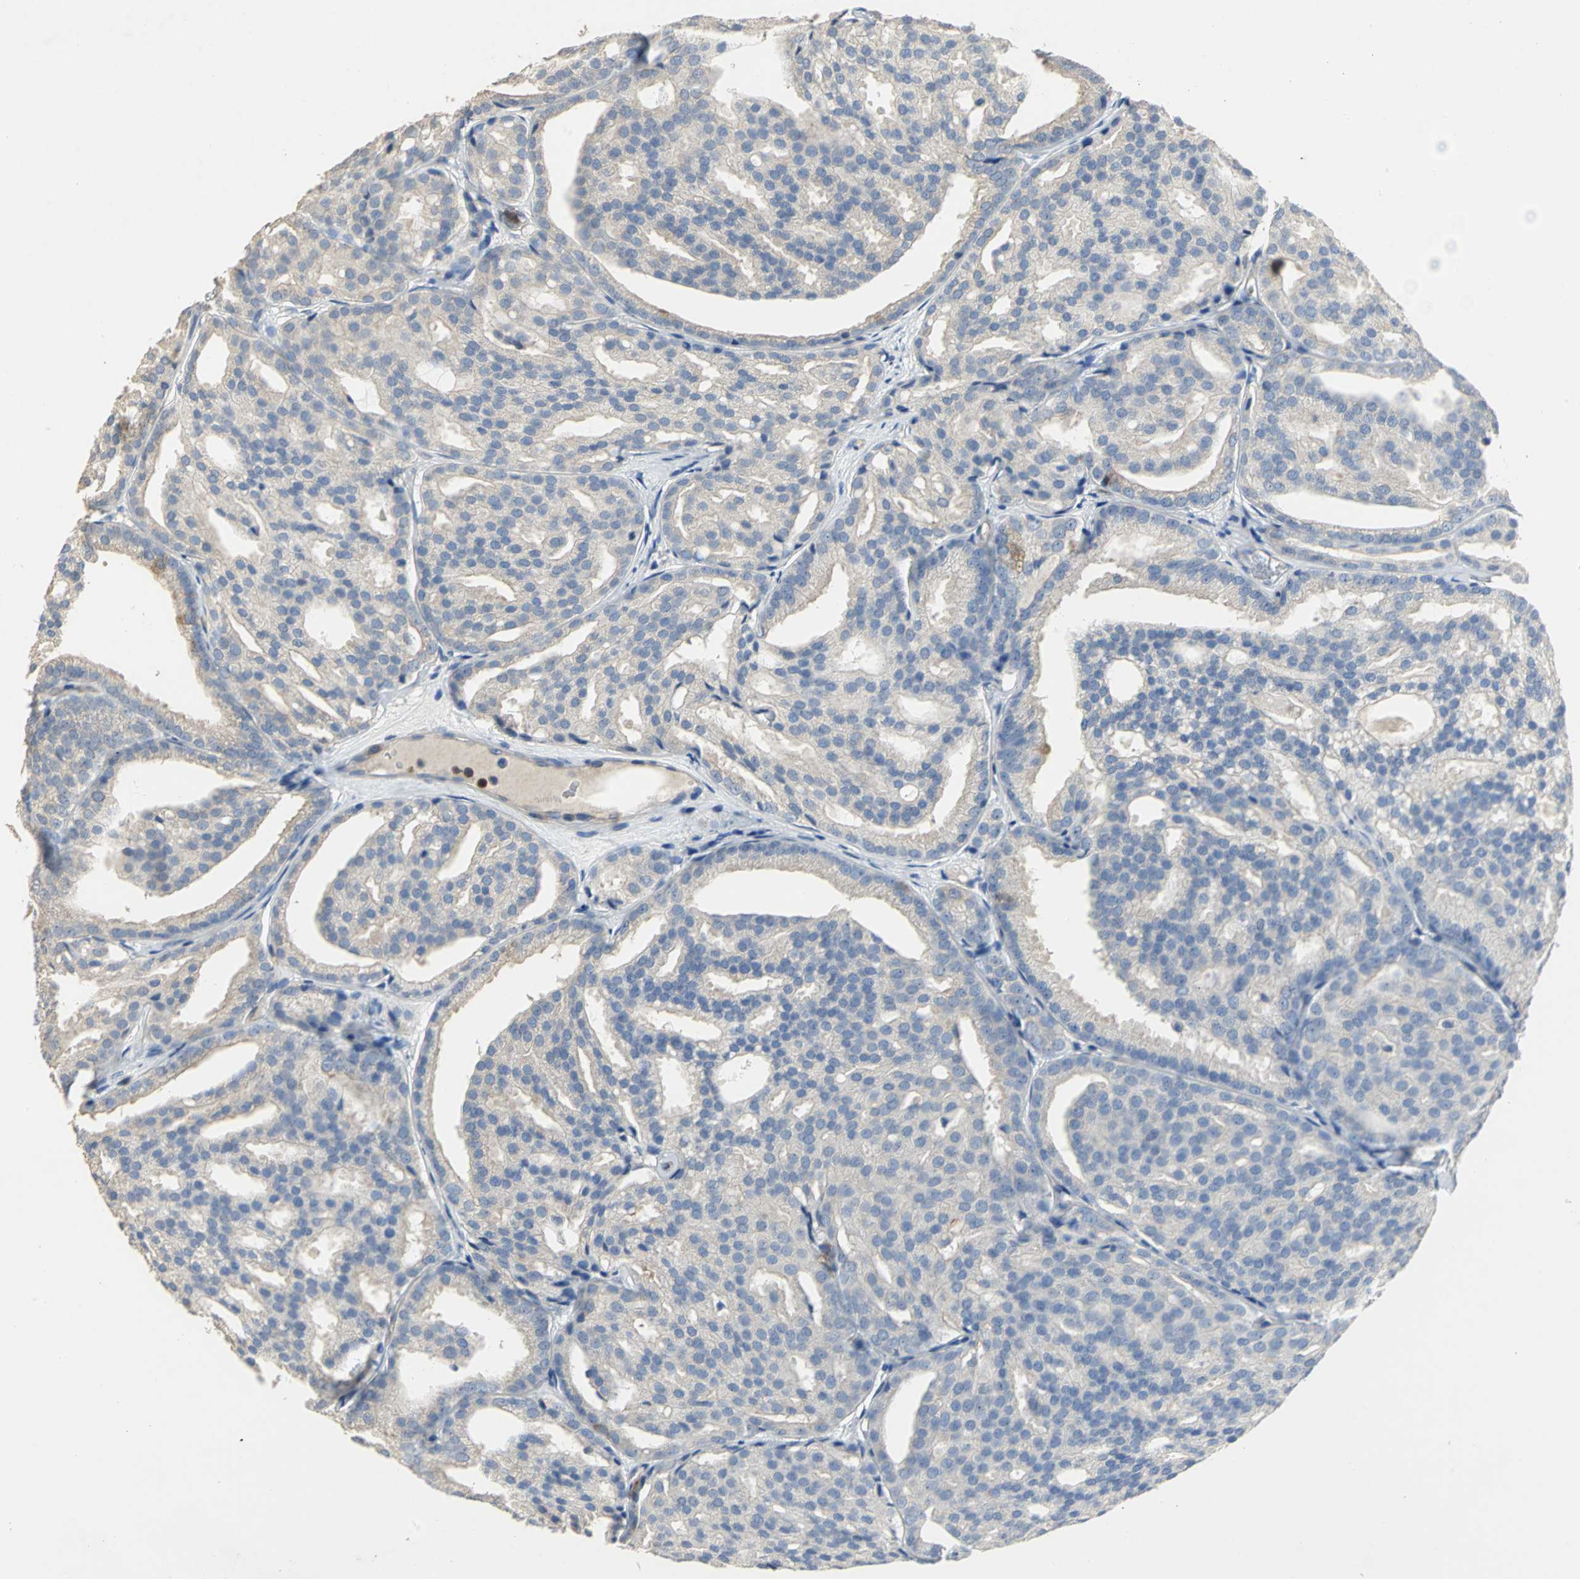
{"staining": {"intensity": "negative", "quantity": "none", "location": "none"}, "tissue": "prostate cancer", "cell_type": "Tumor cells", "image_type": "cancer", "snomed": [{"axis": "morphology", "description": "Adenocarcinoma, High grade"}, {"axis": "topography", "description": "Prostate"}], "caption": "Tumor cells show no significant staining in prostate high-grade adenocarcinoma. (DAB (3,3'-diaminobenzidine) immunohistochemistry, high magnification).", "gene": "DLGAP5", "patient": {"sex": "male", "age": 64}}